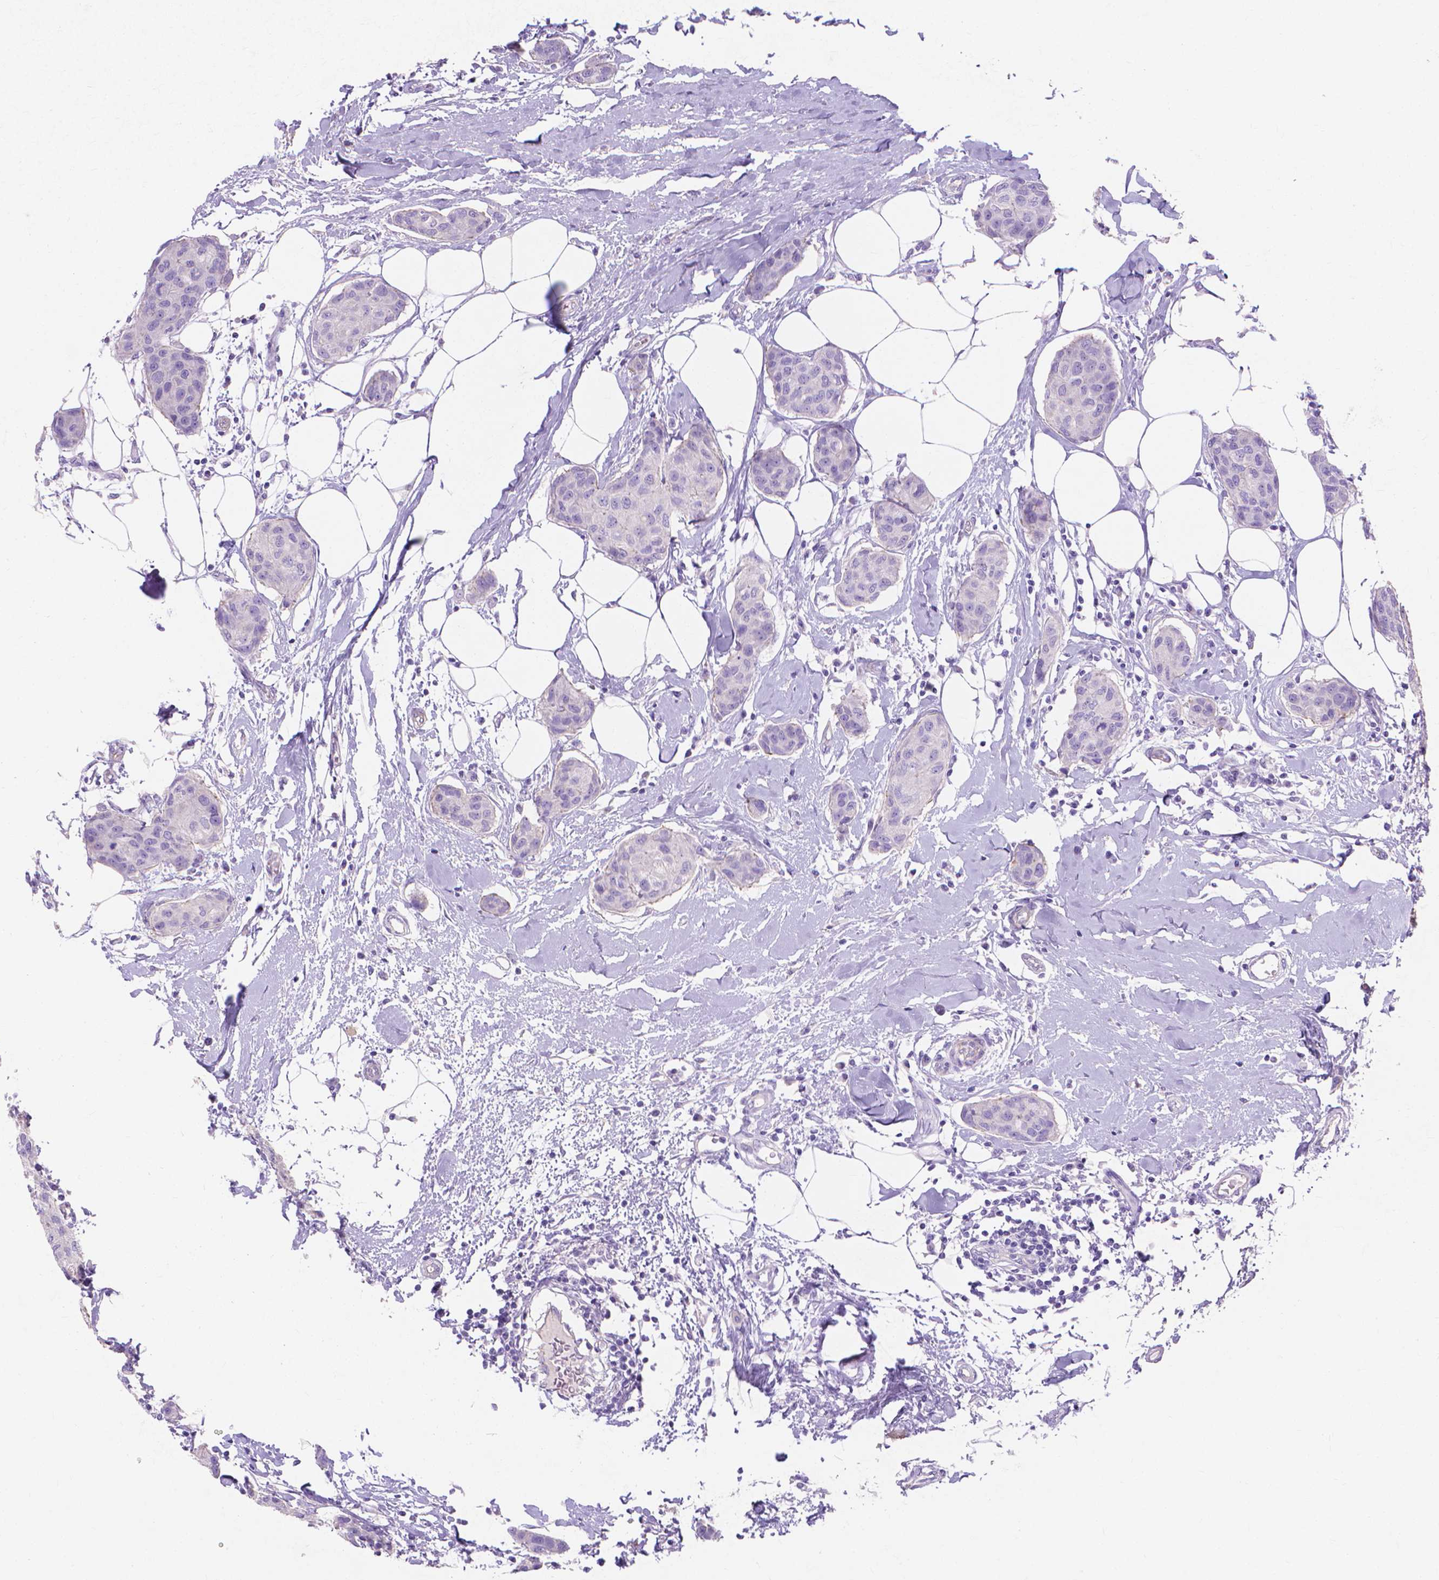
{"staining": {"intensity": "negative", "quantity": "none", "location": "none"}, "tissue": "breast cancer", "cell_type": "Tumor cells", "image_type": "cancer", "snomed": [{"axis": "morphology", "description": "Duct carcinoma"}, {"axis": "topography", "description": "Breast"}], "caption": "Immunohistochemical staining of human invasive ductal carcinoma (breast) shows no significant staining in tumor cells. (IHC, brightfield microscopy, high magnification).", "gene": "MBLAC1", "patient": {"sex": "female", "age": 80}}